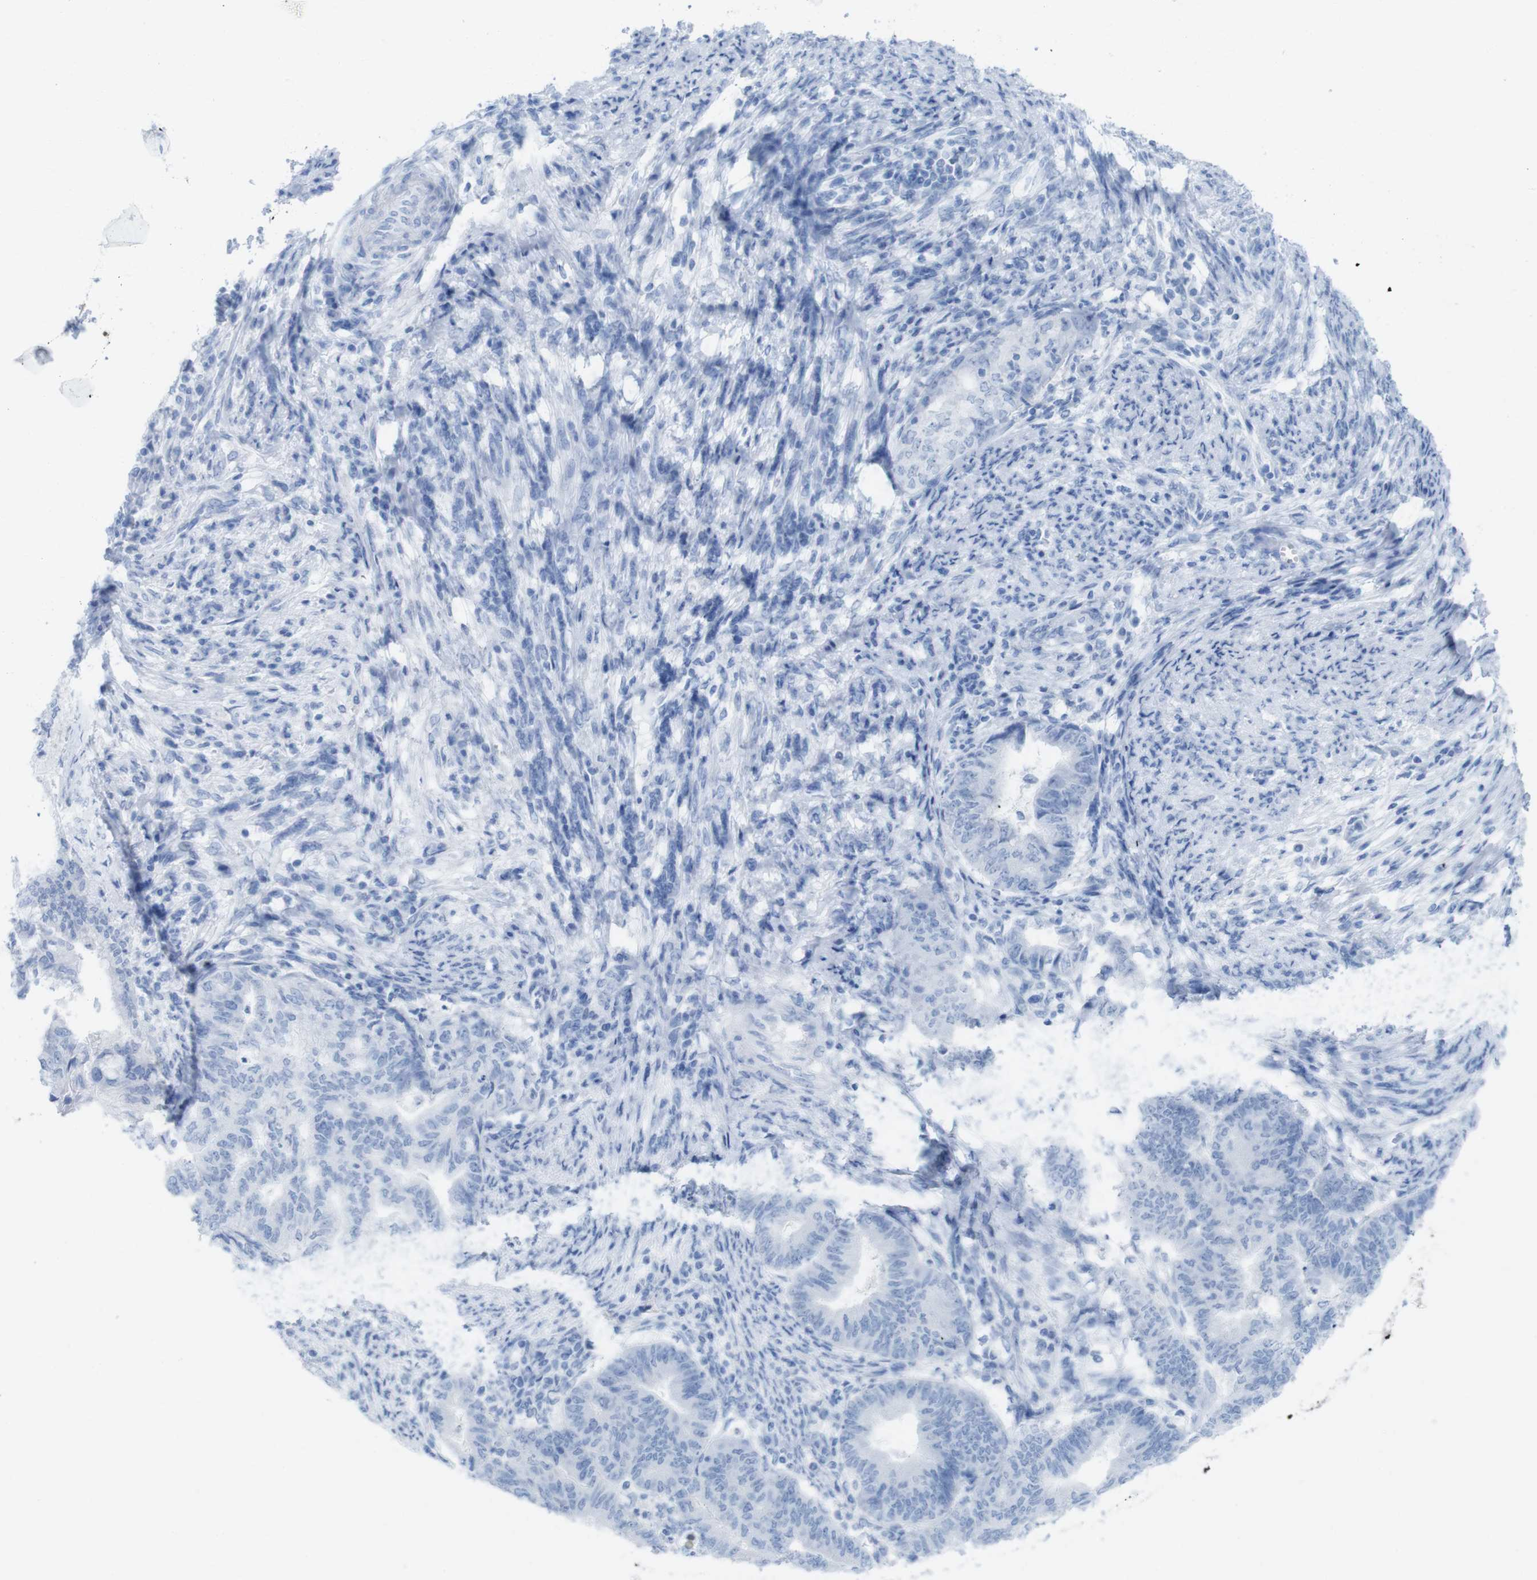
{"staining": {"intensity": "negative", "quantity": "none", "location": "none"}, "tissue": "endometrial cancer", "cell_type": "Tumor cells", "image_type": "cancer", "snomed": [{"axis": "morphology", "description": "Adenocarcinoma, NOS"}, {"axis": "topography", "description": "Endometrium"}], "caption": "Photomicrograph shows no significant protein expression in tumor cells of endometrial cancer (adenocarcinoma).", "gene": "MYH7", "patient": {"sex": "female", "age": 79}}